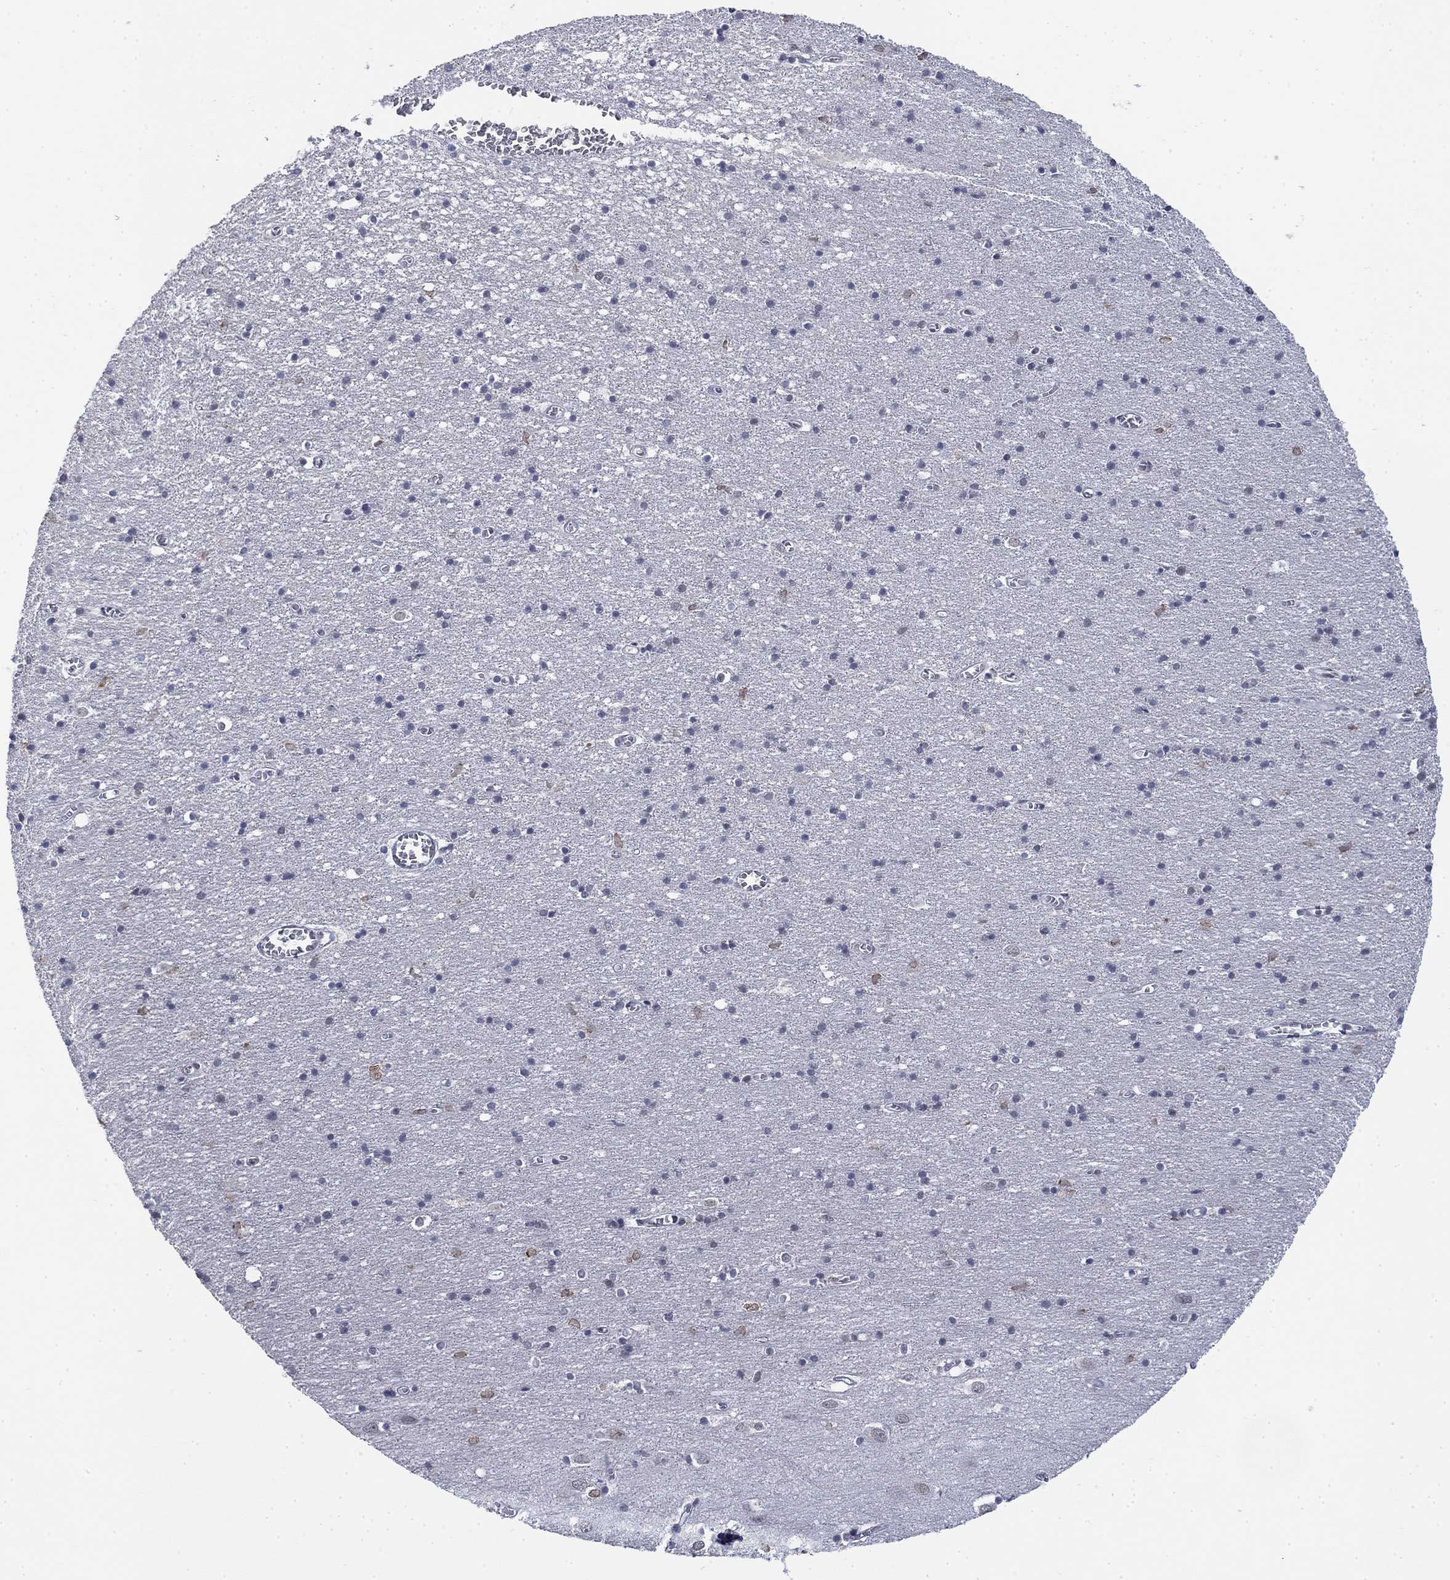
{"staining": {"intensity": "negative", "quantity": "none", "location": "none"}, "tissue": "cerebral cortex", "cell_type": "Endothelial cells", "image_type": "normal", "snomed": [{"axis": "morphology", "description": "Normal tissue, NOS"}, {"axis": "topography", "description": "Cerebral cortex"}], "caption": "This is an immunohistochemistry (IHC) histopathology image of normal human cerebral cortex. There is no positivity in endothelial cells.", "gene": "TOR1AIP1", "patient": {"sex": "male", "age": 70}}